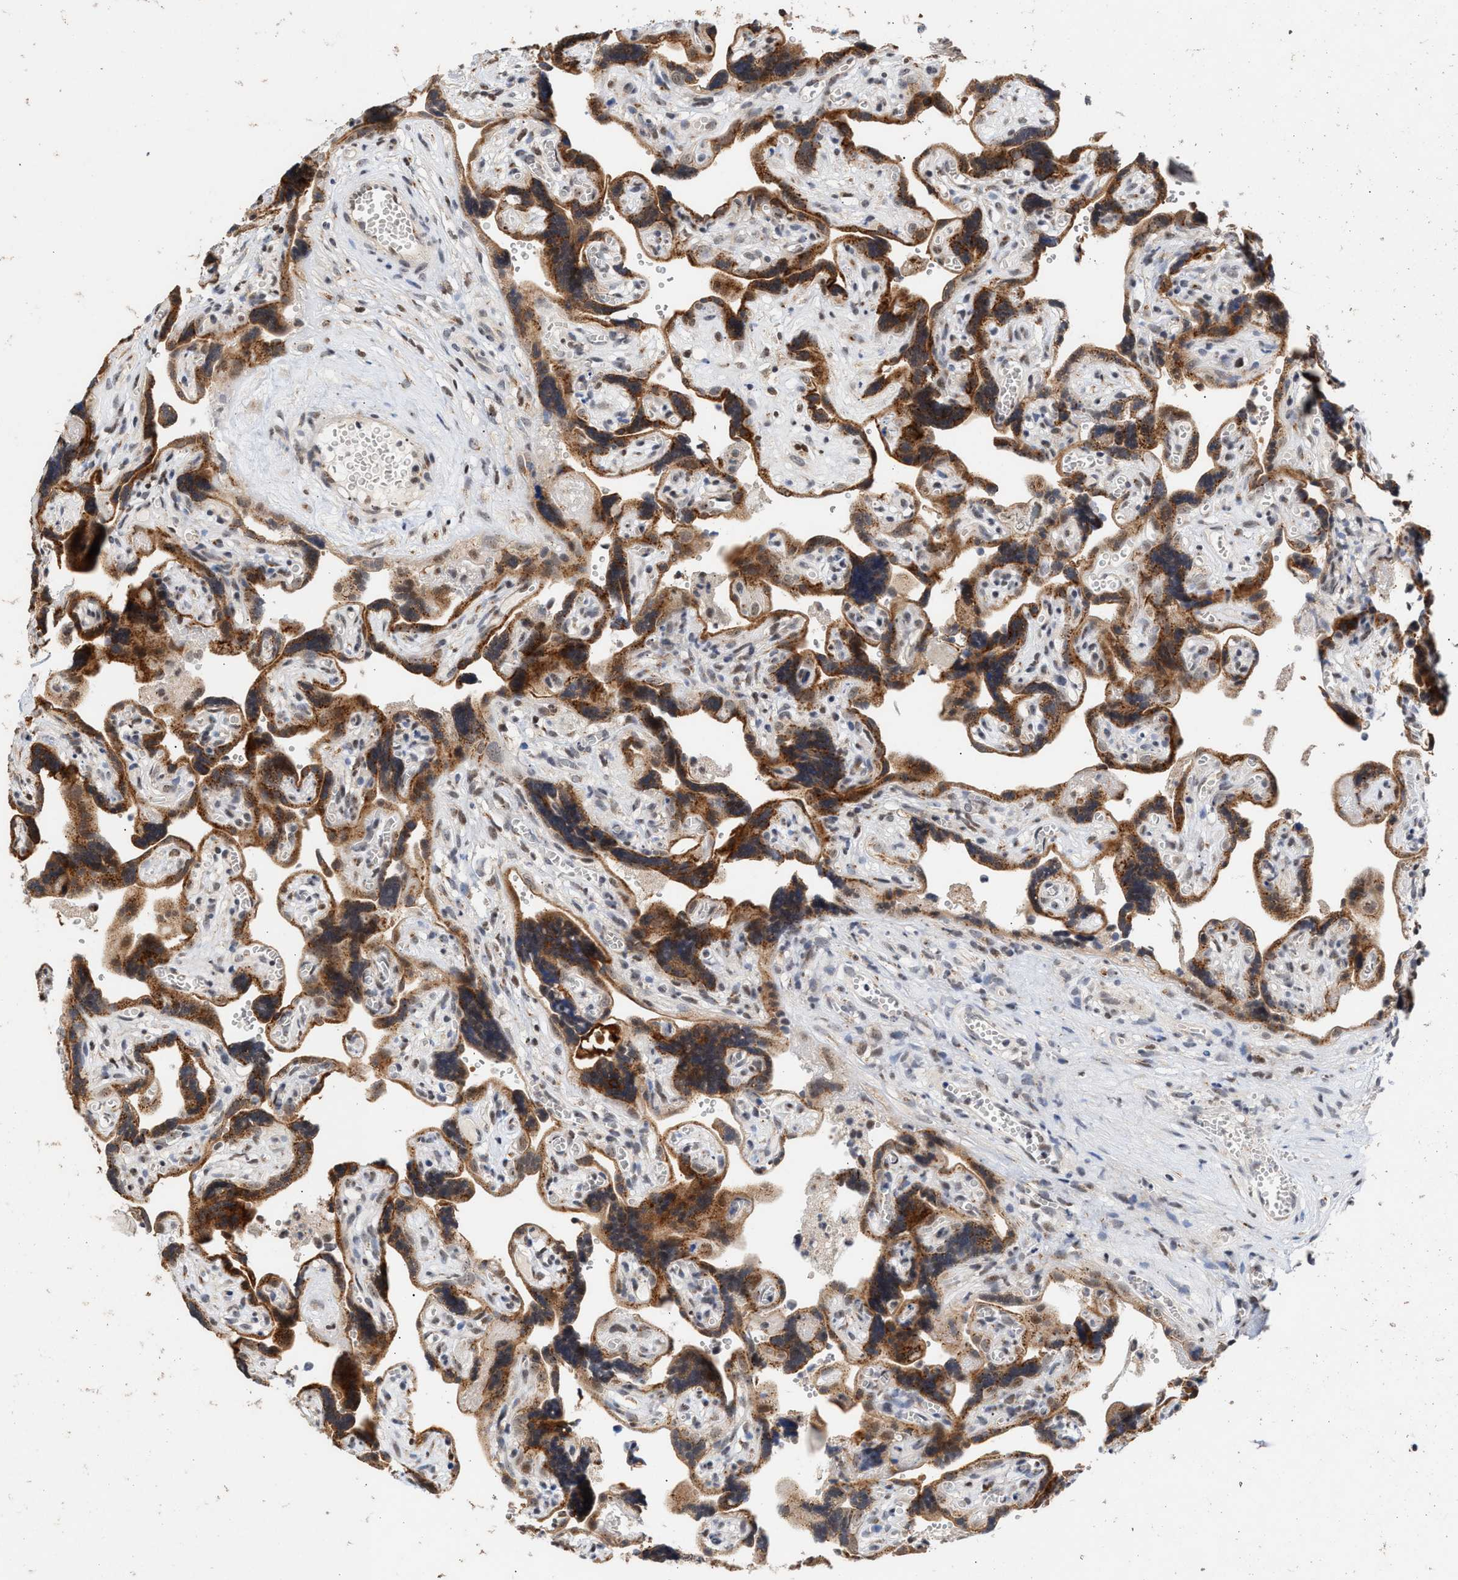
{"staining": {"intensity": "weak", "quantity": ">75%", "location": "cytoplasmic/membranous"}, "tissue": "placenta", "cell_type": "Decidual cells", "image_type": "normal", "snomed": [{"axis": "morphology", "description": "Normal tissue, NOS"}, {"axis": "topography", "description": "Placenta"}], "caption": "A low amount of weak cytoplasmic/membranous positivity is identified in approximately >75% of decidual cells in unremarkable placenta.", "gene": "MKNK2", "patient": {"sex": "female", "age": 30}}